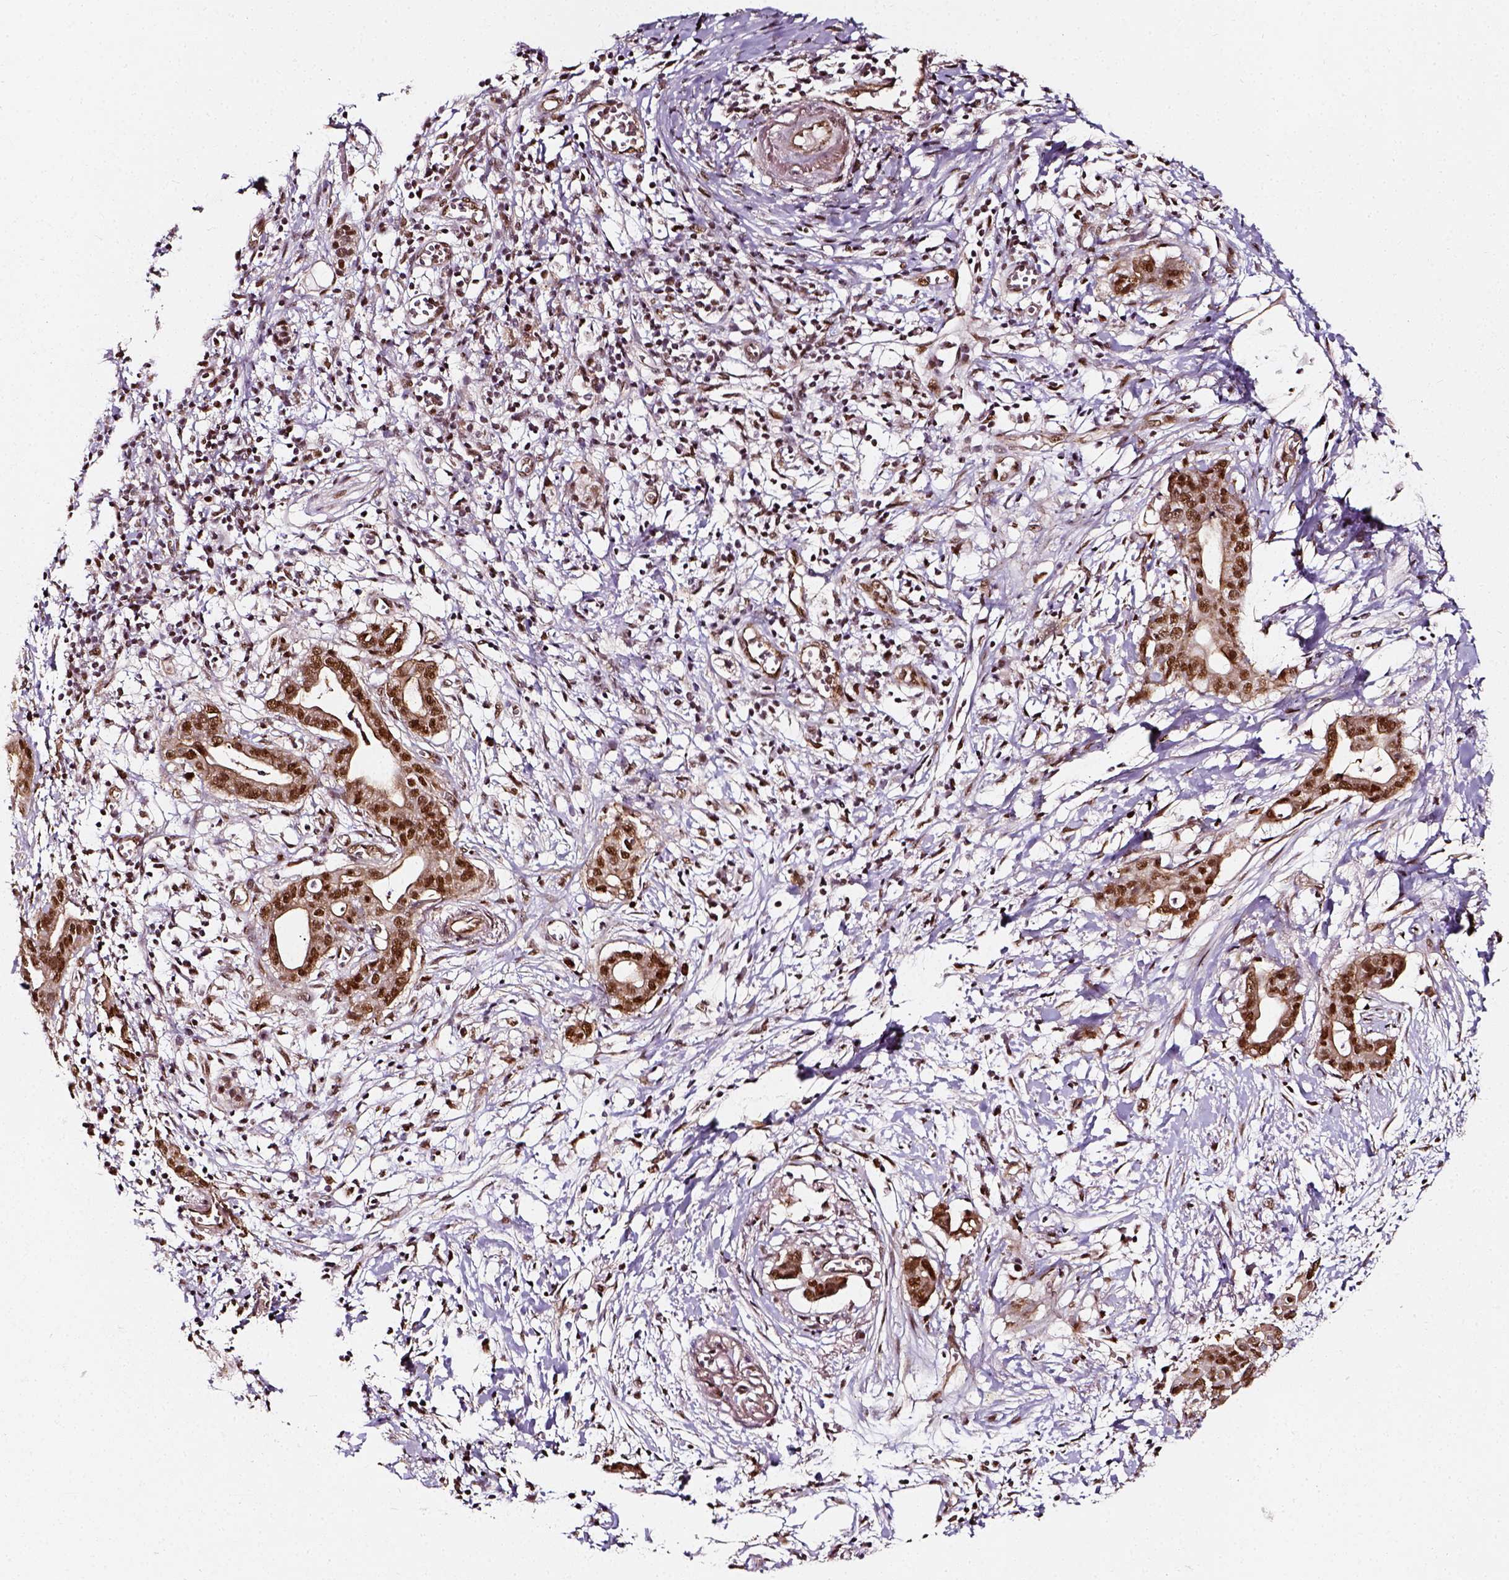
{"staining": {"intensity": "moderate", "quantity": ">75%", "location": "nuclear"}, "tissue": "pancreatic cancer", "cell_type": "Tumor cells", "image_type": "cancer", "snomed": [{"axis": "morphology", "description": "Adenocarcinoma, NOS"}, {"axis": "topography", "description": "Pancreas"}], "caption": "Human pancreatic cancer stained with a brown dye displays moderate nuclear positive staining in approximately >75% of tumor cells.", "gene": "NACC1", "patient": {"sex": "male", "age": 61}}